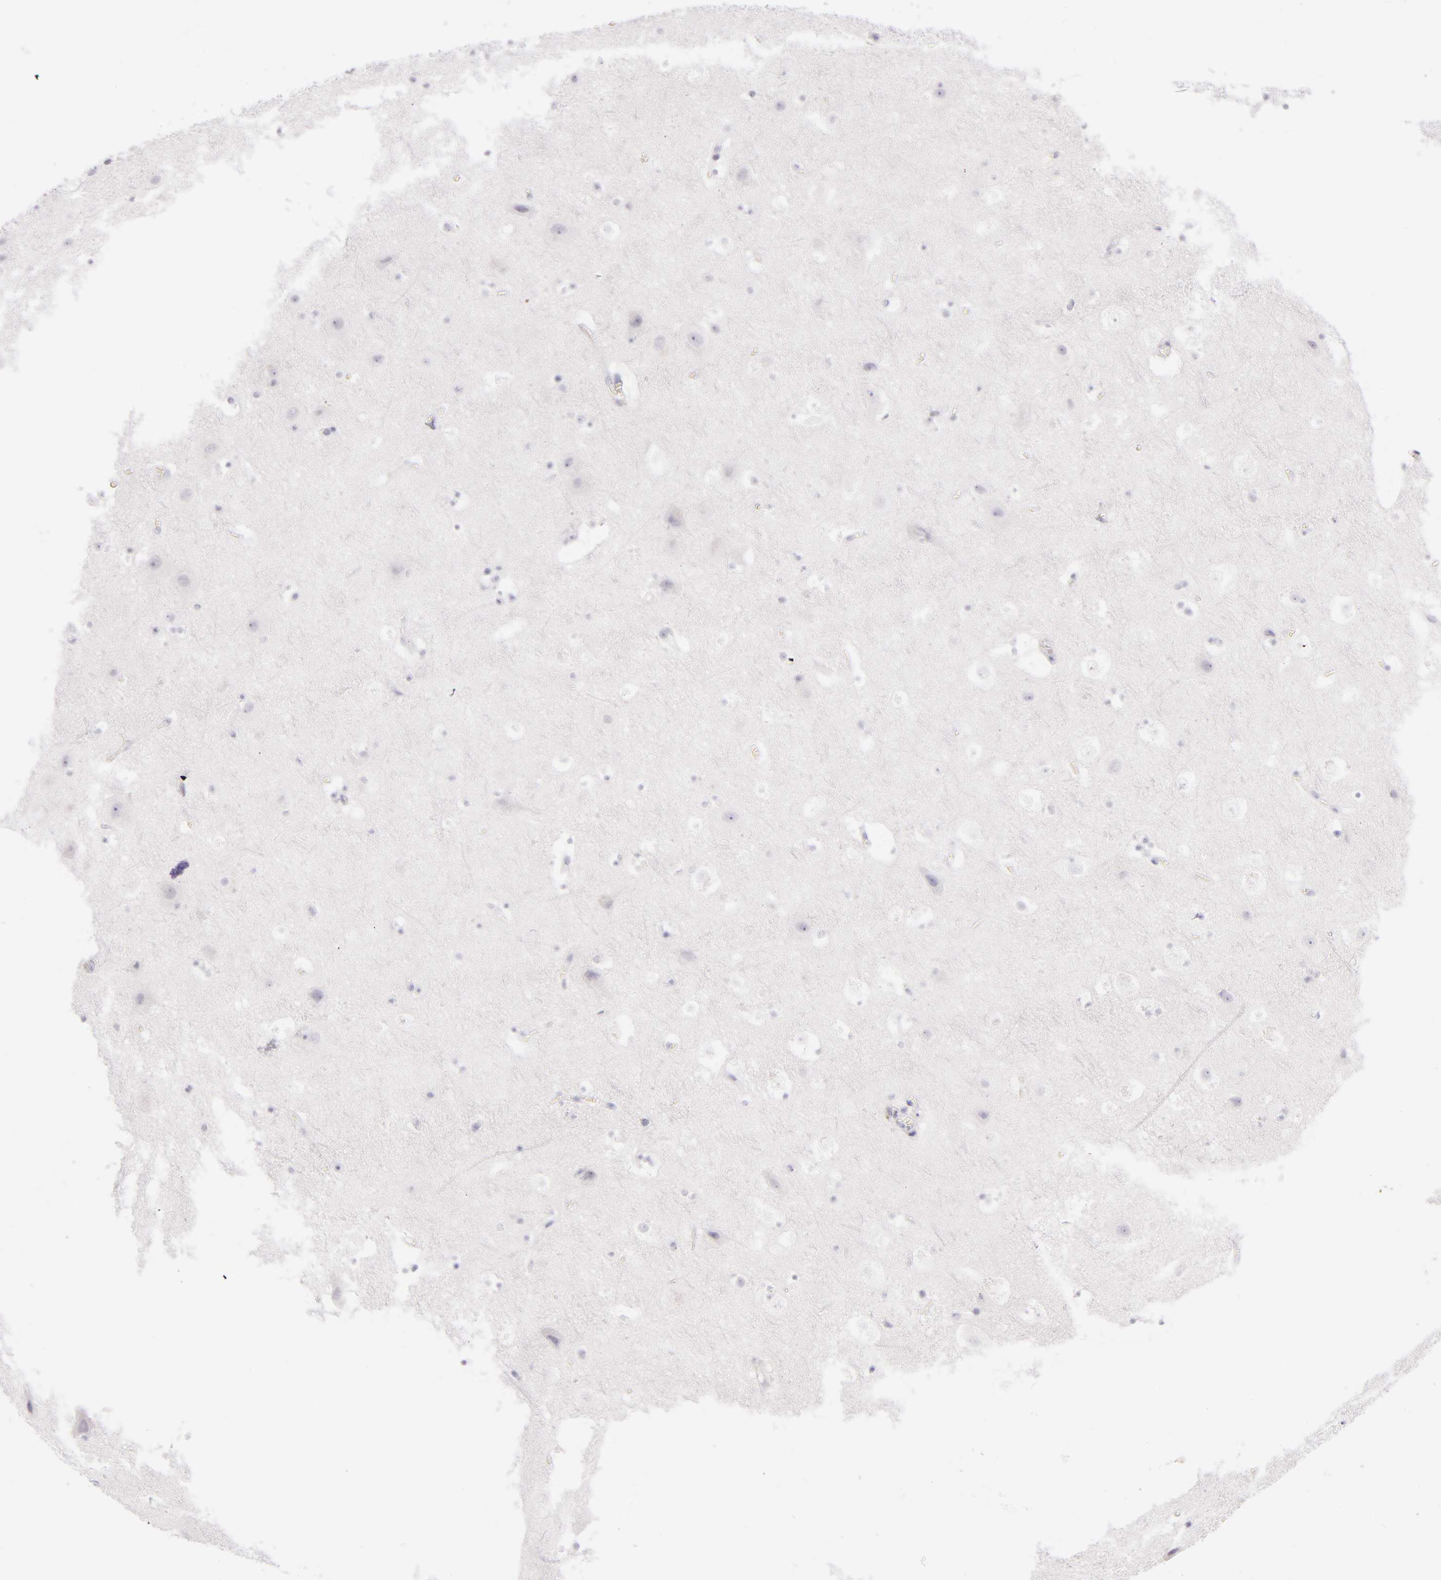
{"staining": {"intensity": "negative", "quantity": "none", "location": "none"}, "tissue": "cerebral cortex", "cell_type": "Endothelial cells", "image_type": "normal", "snomed": [{"axis": "morphology", "description": "Normal tissue, NOS"}, {"axis": "topography", "description": "Cerebral cortex"}], "caption": "Micrograph shows no protein staining in endothelial cells of benign cerebral cortex.", "gene": "CD40", "patient": {"sex": "male", "age": 45}}